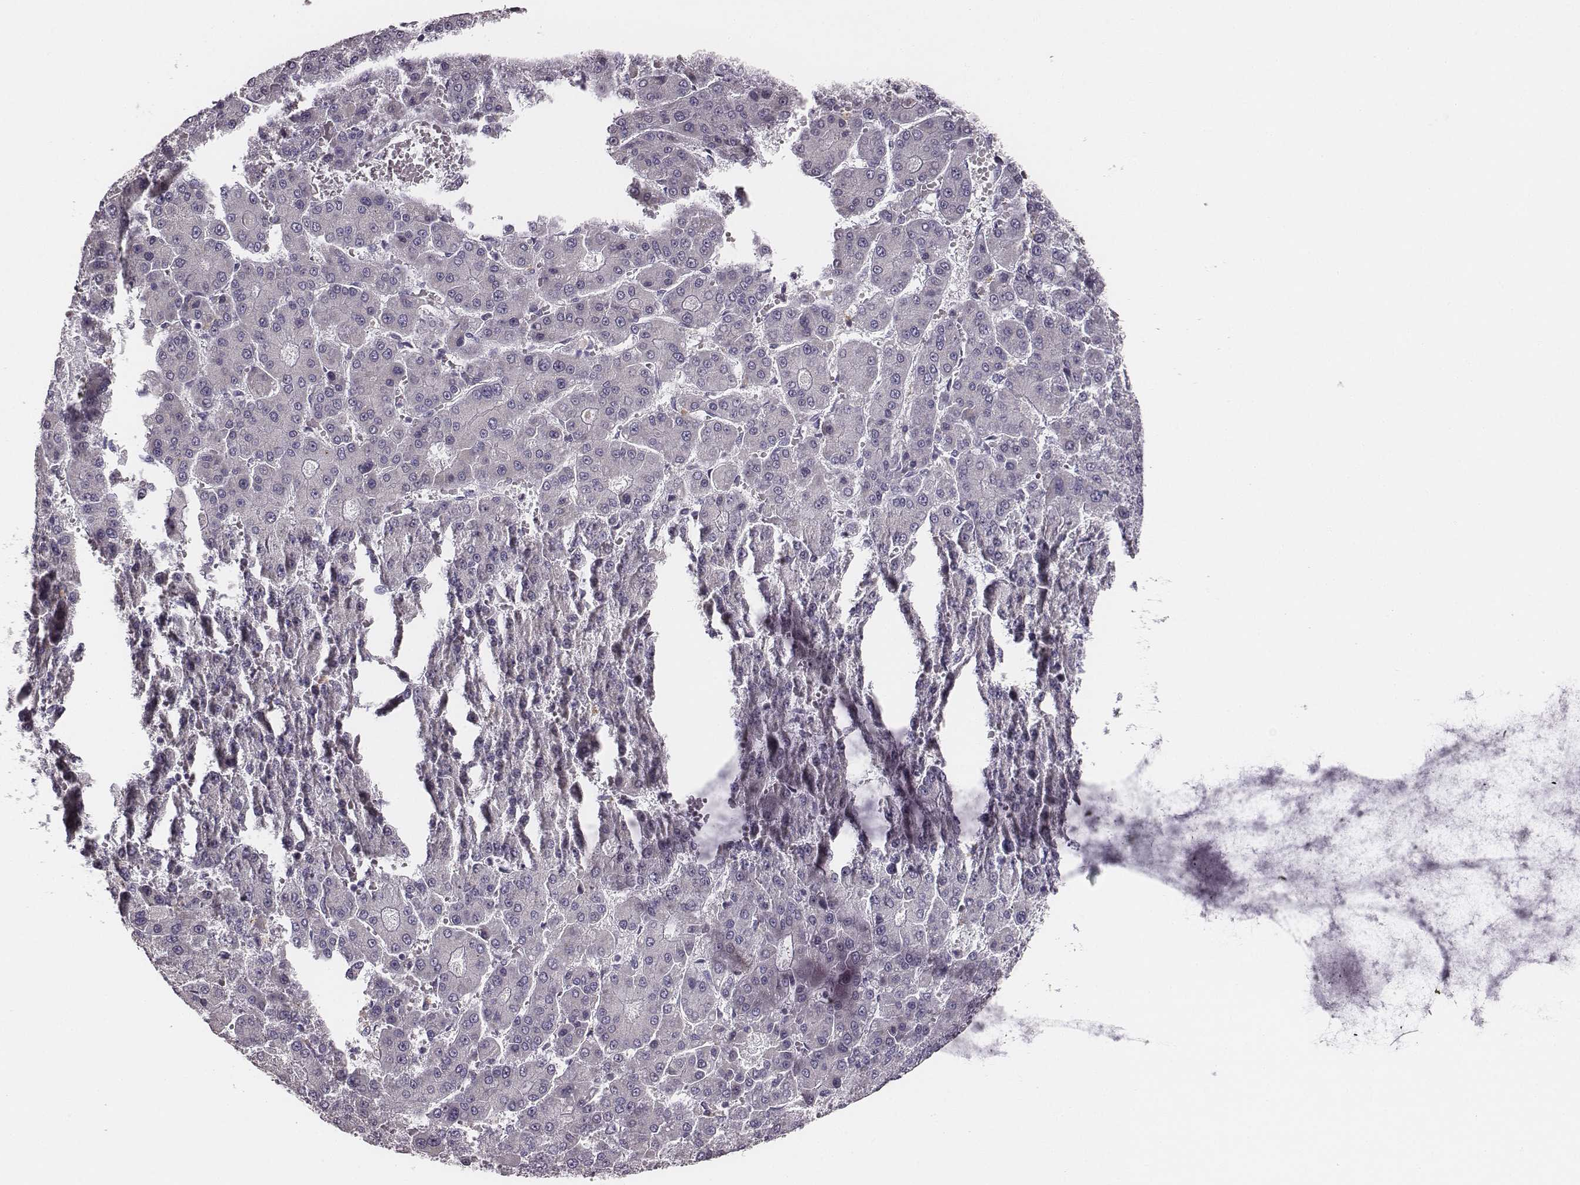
{"staining": {"intensity": "negative", "quantity": "none", "location": "none"}, "tissue": "liver cancer", "cell_type": "Tumor cells", "image_type": "cancer", "snomed": [{"axis": "morphology", "description": "Carcinoma, Hepatocellular, NOS"}, {"axis": "topography", "description": "Liver"}], "caption": "Tumor cells are negative for protein expression in human liver hepatocellular carcinoma.", "gene": "UBL4B", "patient": {"sex": "male", "age": 70}}